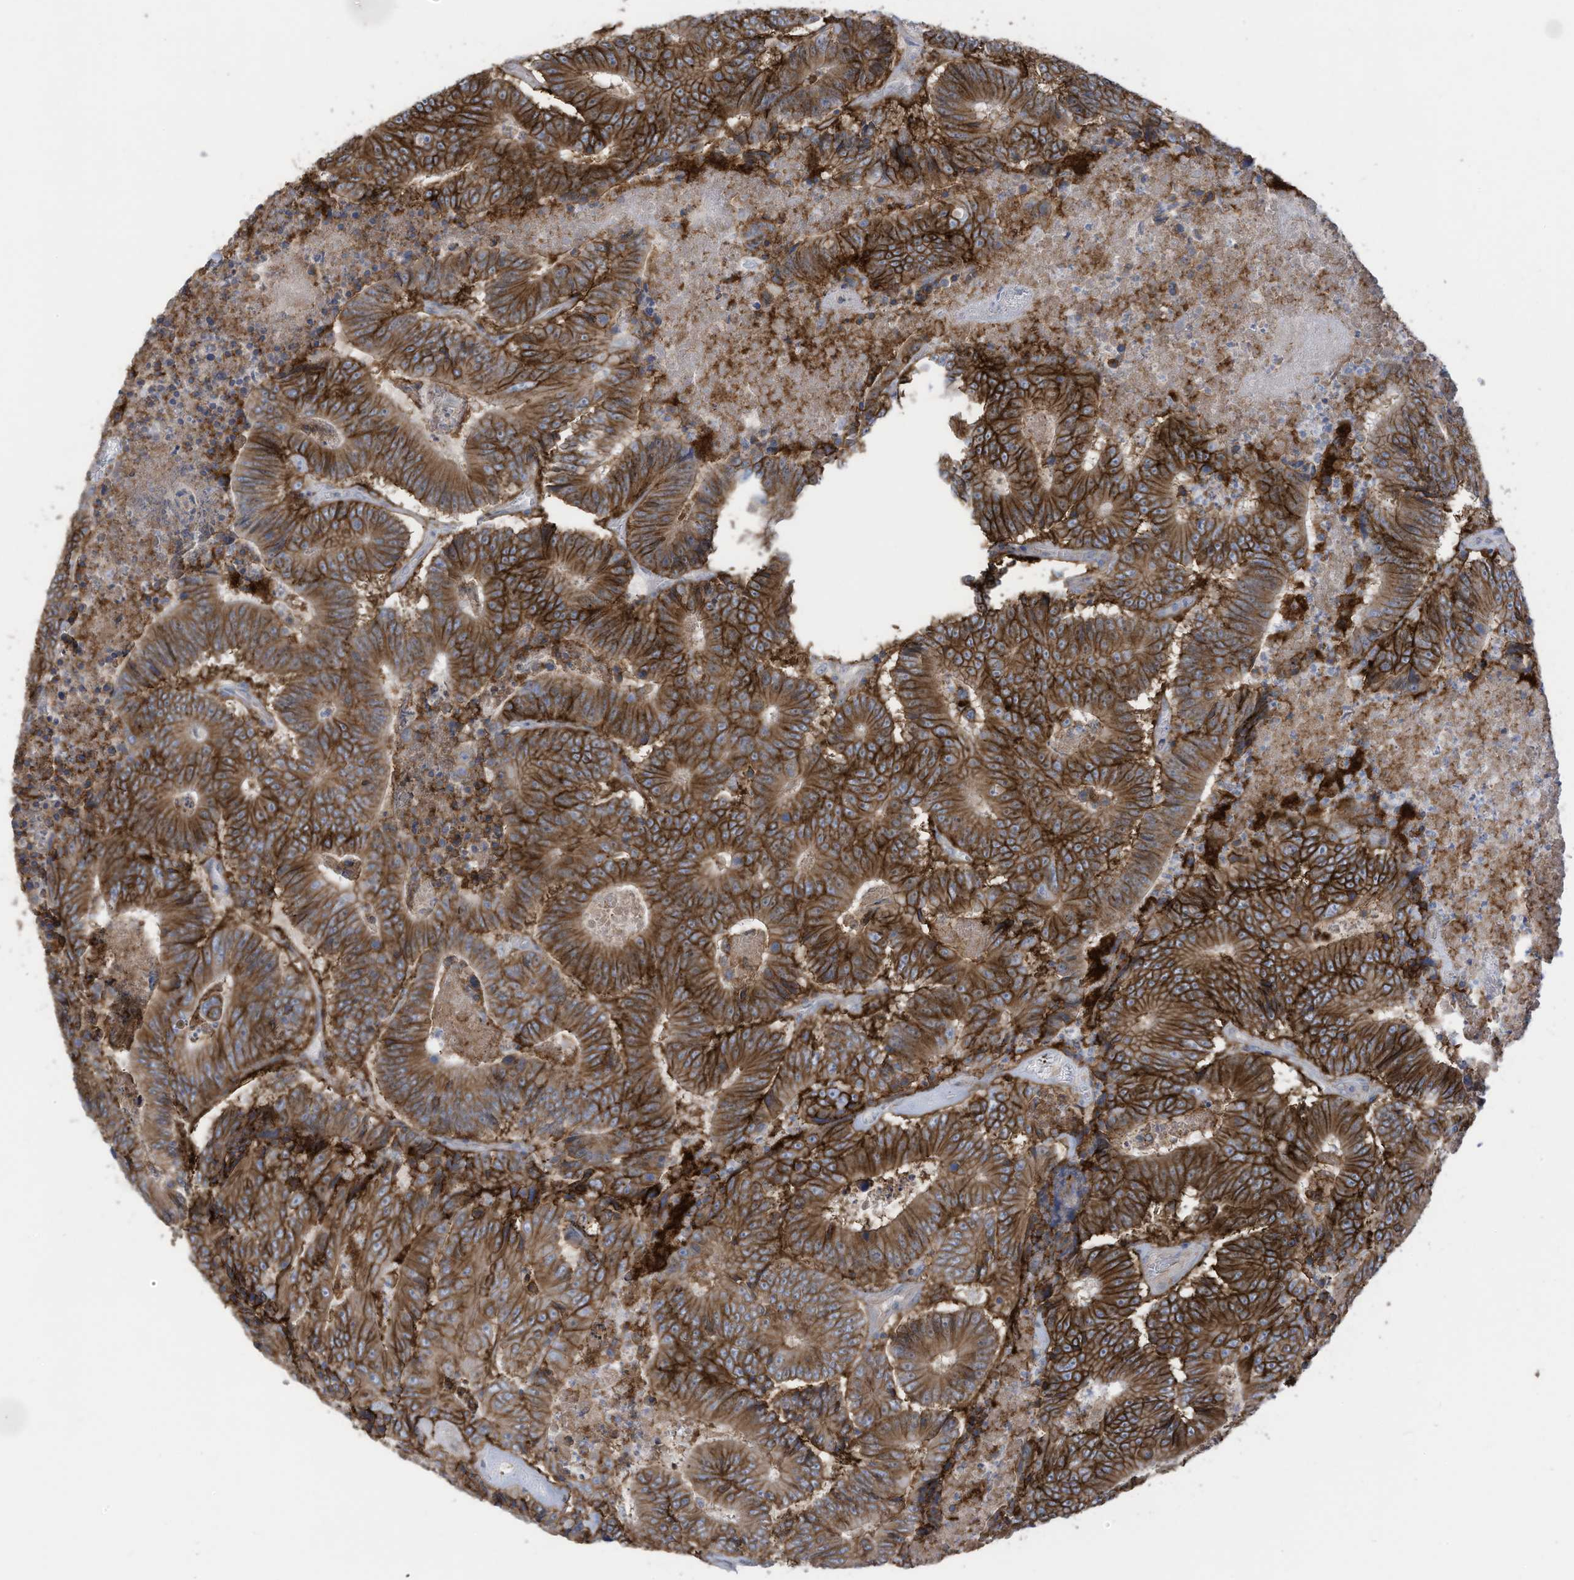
{"staining": {"intensity": "strong", "quantity": ">75%", "location": "cytoplasmic/membranous"}, "tissue": "colorectal cancer", "cell_type": "Tumor cells", "image_type": "cancer", "snomed": [{"axis": "morphology", "description": "Adenocarcinoma, NOS"}, {"axis": "topography", "description": "Colon"}], "caption": "Immunohistochemical staining of human colorectal cancer reveals high levels of strong cytoplasmic/membranous positivity in approximately >75% of tumor cells. Nuclei are stained in blue.", "gene": "SLC1A5", "patient": {"sex": "male", "age": 83}}